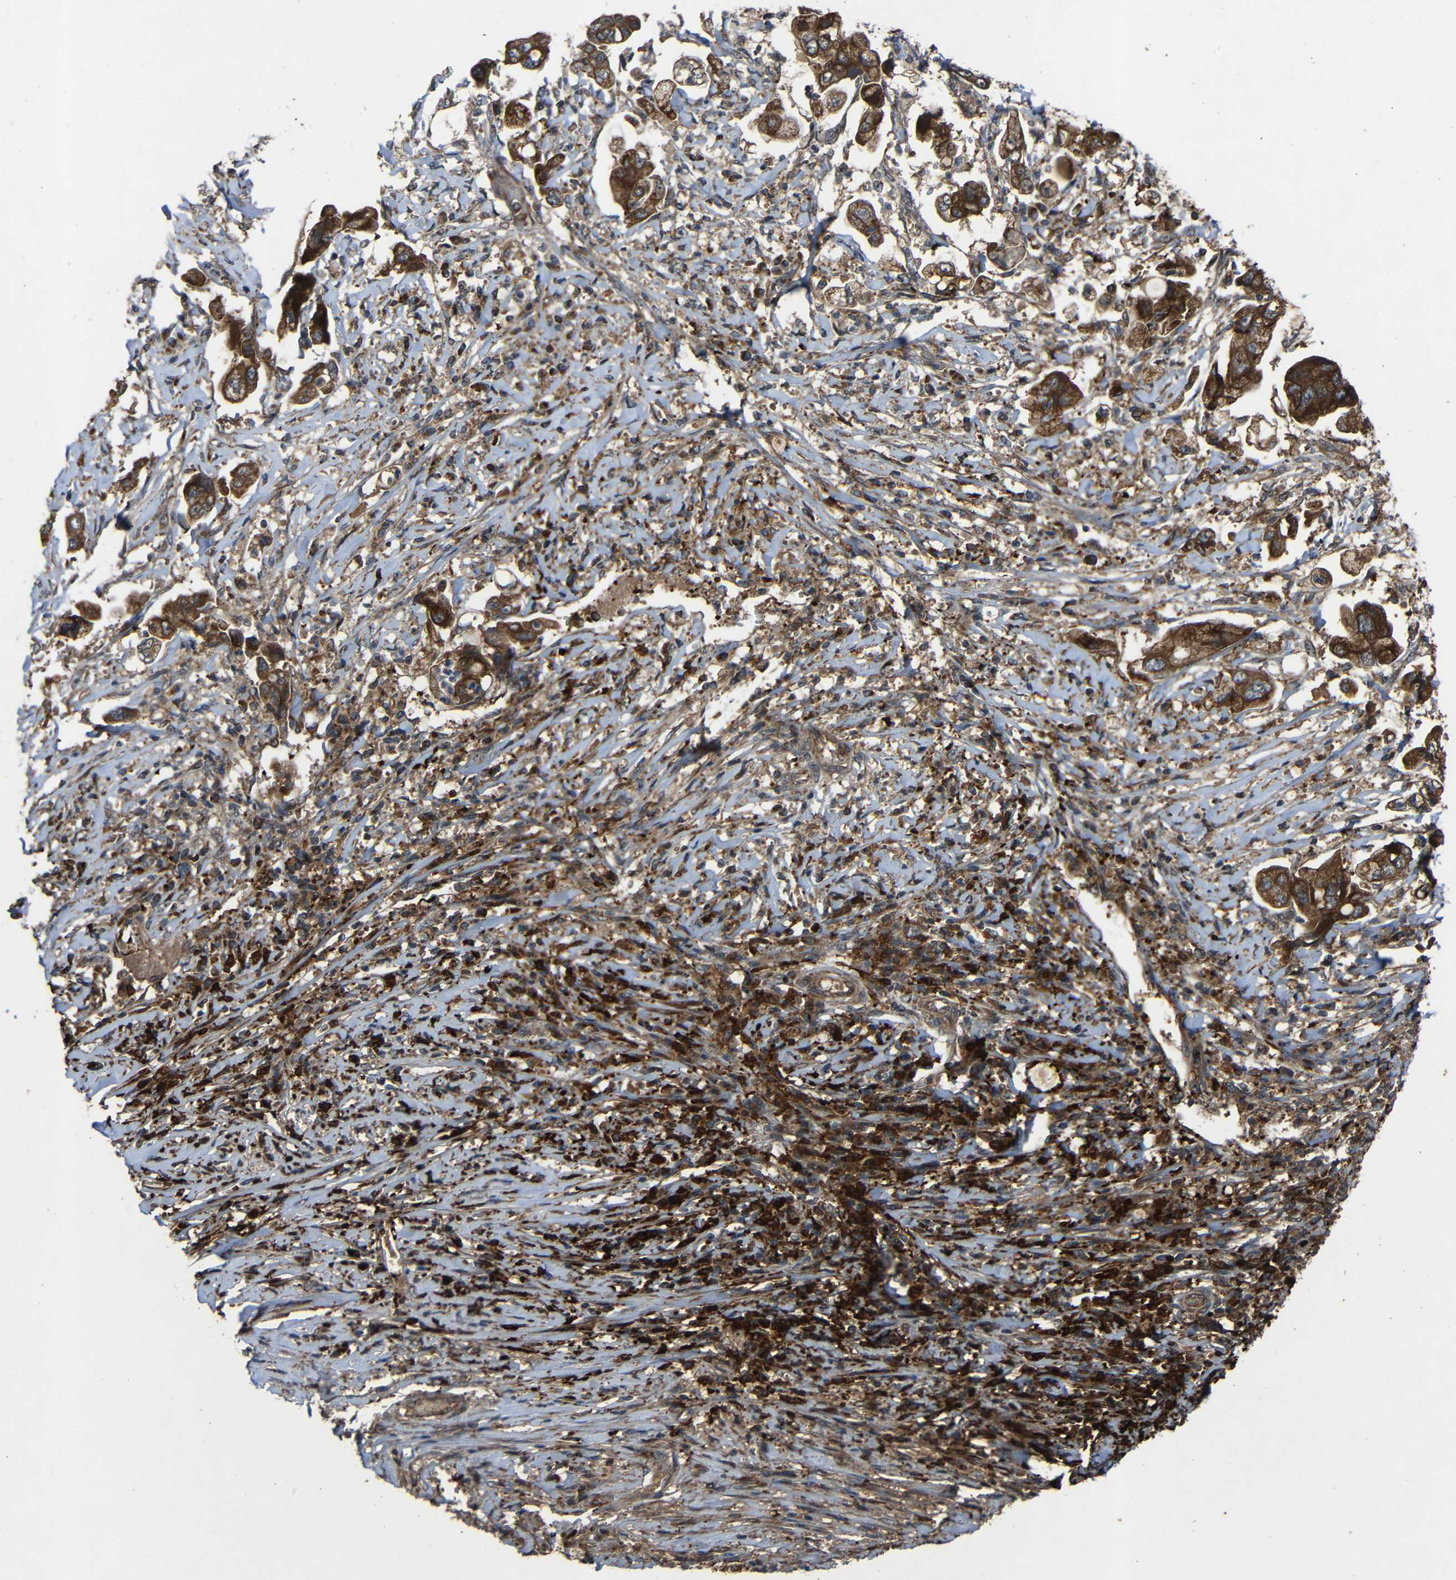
{"staining": {"intensity": "strong", "quantity": ">75%", "location": "cytoplasmic/membranous"}, "tissue": "stomach cancer", "cell_type": "Tumor cells", "image_type": "cancer", "snomed": [{"axis": "morphology", "description": "Adenocarcinoma, NOS"}, {"axis": "topography", "description": "Stomach"}], "caption": "Strong cytoplasmic/membranous staining for a protein is identified in approximately >75% of tumor cells of adenocarcinoma (stomach) using immunohistochemistry (IHC).", "gene": "C1GALT1", "patient": {"sex": "male", "age": 62}}